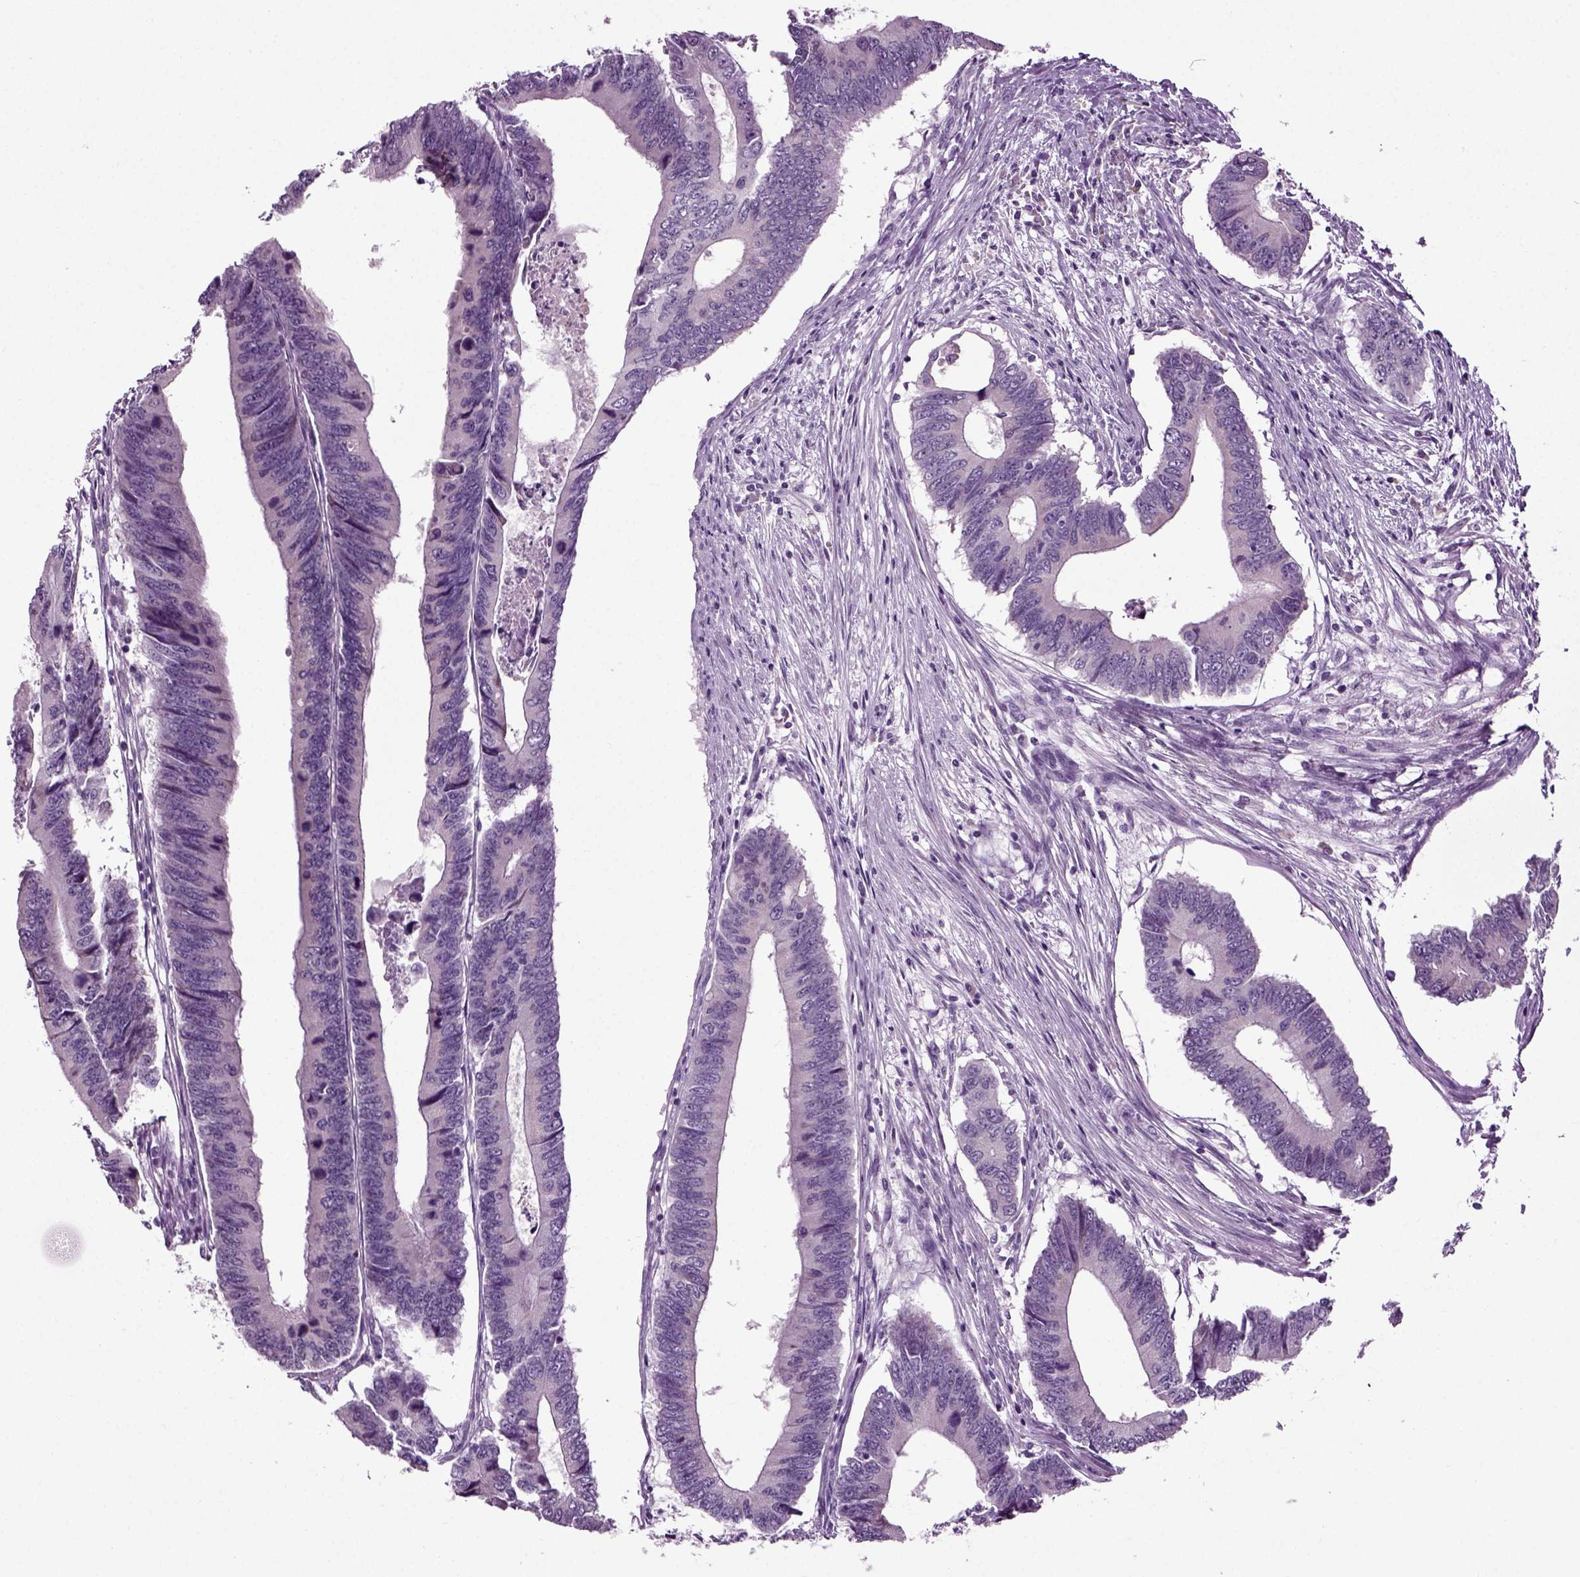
{"staining": {"intensity": "negative", "quantity": "none", "location": "none"}, "tissue": "colorectal cancer", "cell_type": "Tumor cells", "image_type": "cancer", "snomed": [{"axis": "morphology", "description": "Adenocarcinoma, NOS"}, {"axis": "topography", "description": "Colon"}], "caption": "Protein analysis of colorectal cancer reveals no significant expression in tumor cells.", "gene": "SPATA17", "patient": {"sex": "male", "age": 53}}